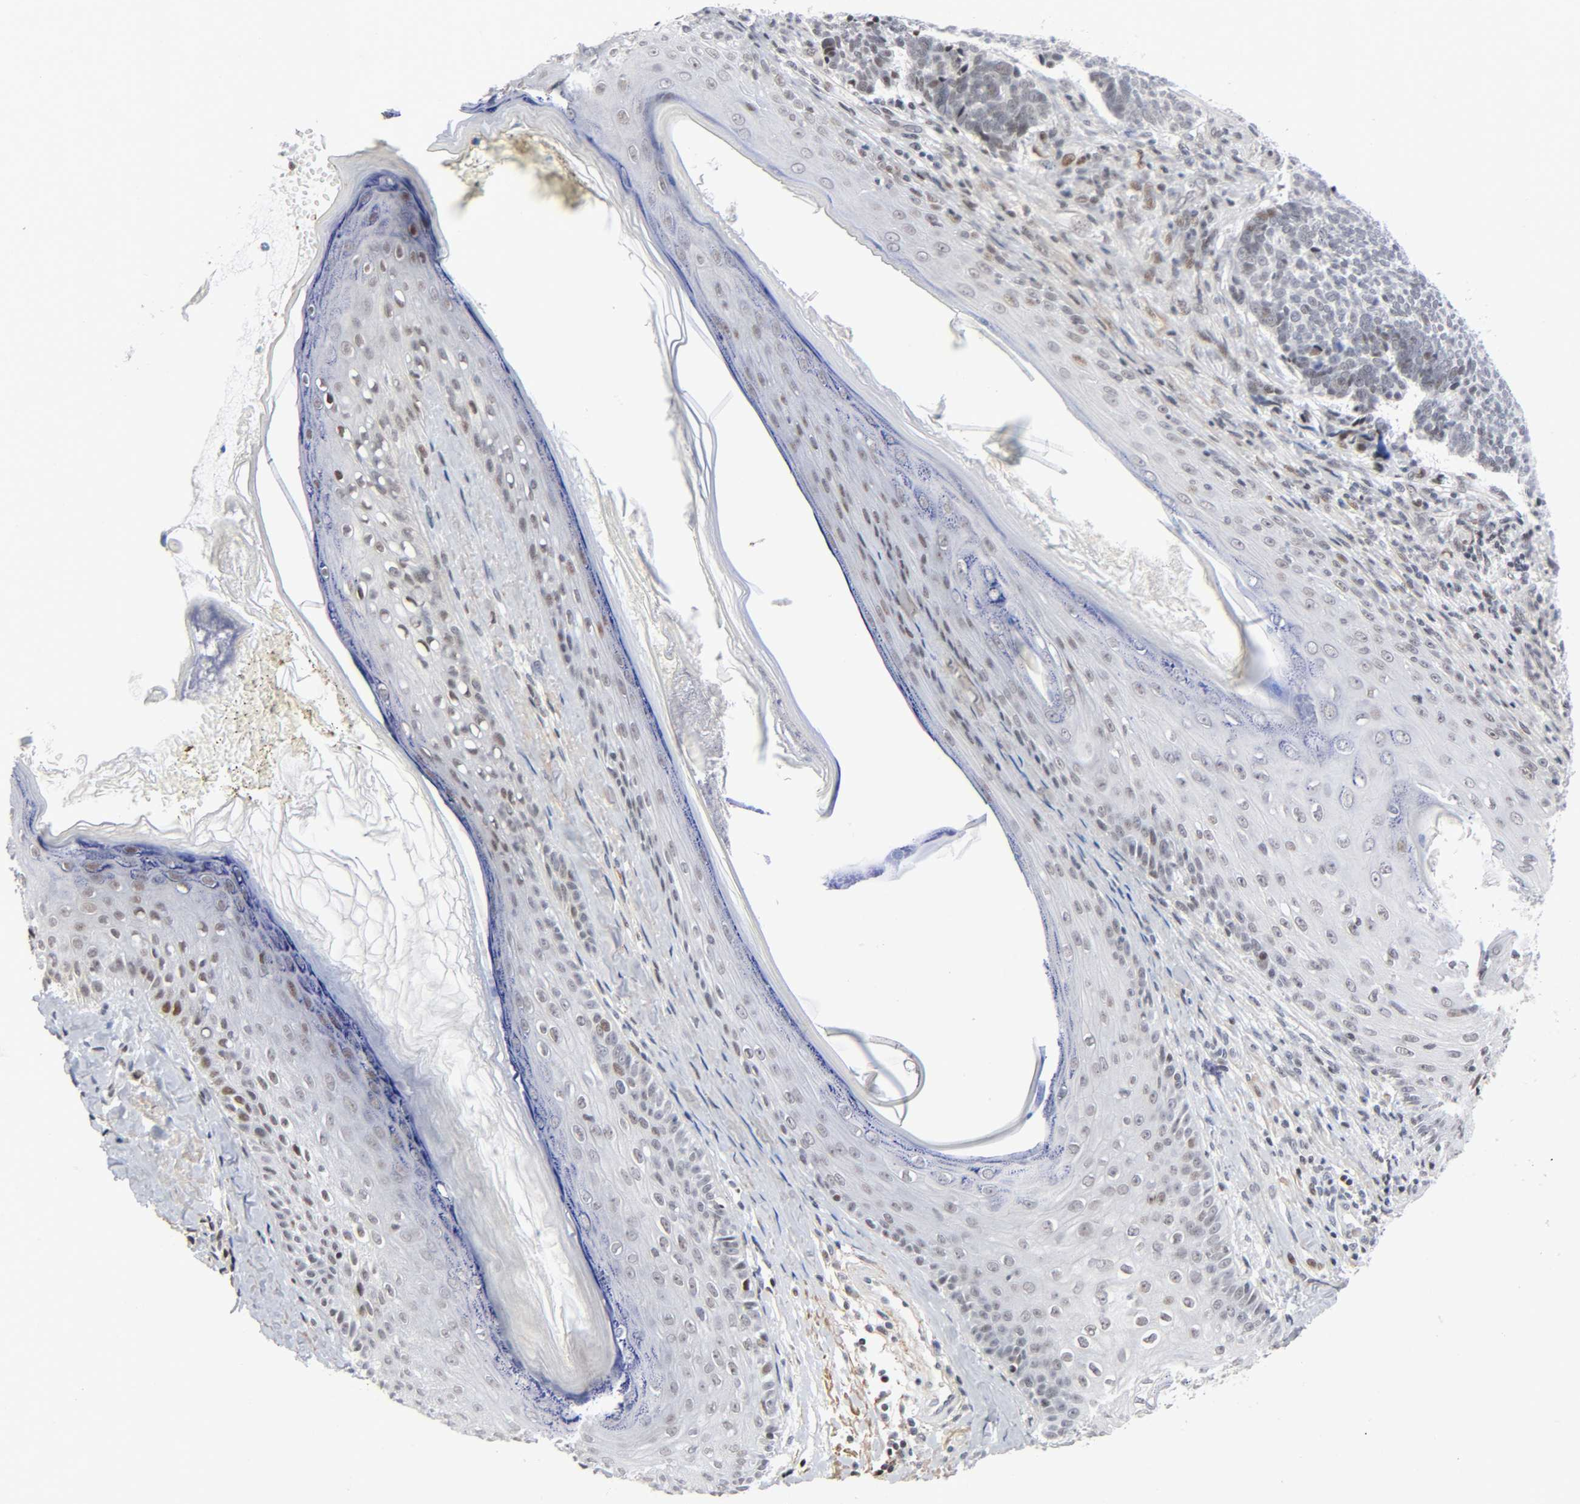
{"staining": {"intensity": "weak", "quantity": "<25%", "location": "nuclear"}, "tissue": "skin cancer", "cell_type": "Tumor cells", "image_type": "cancer", "snomed": [{"axis": "morphology", "description": "Basal cell carcinoma"}, {"axis": "topography", "description": "Skin"}], "caption": "Skin basal cell carcinoma stained for a protein using immunohistochemistry (IHC) shows no positivity tumor cells.", "gene": "DIDO1", "patient": {"sex": "male", "age": 84}}